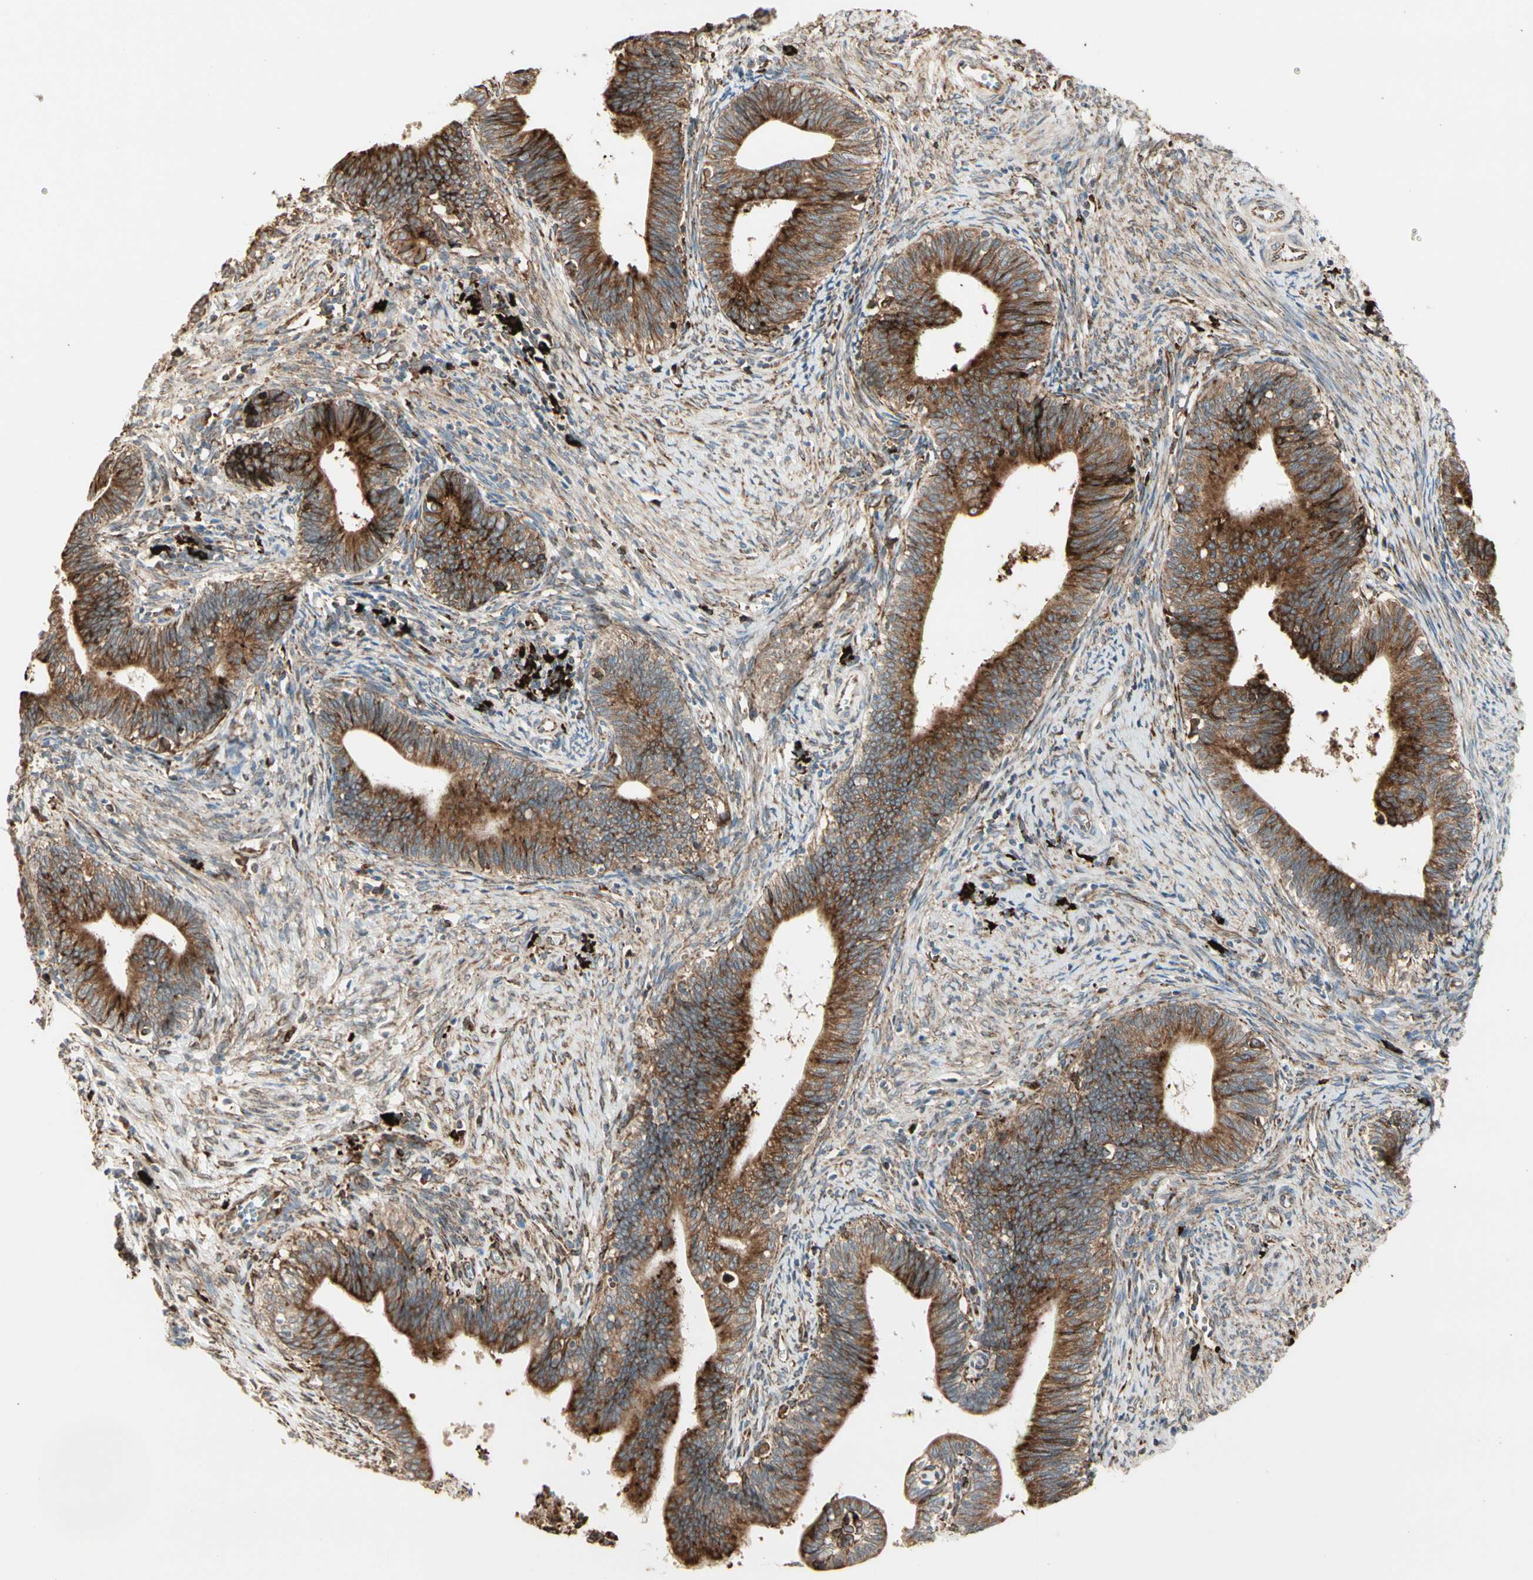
{"staining": {"intensity": "strong", "quantity": ">75%", "location": "cytoplasmic/membranous"}, "tissue": "cervical cancer", "cell_type": "Tumor cells", "image_type": "cancer", "snomed": [{"axis": "morphology", "description": "Adenocarcinoma, NOS"}, {"axis": "topography", "description": "Cervix"}], "caption": "Cervical cancer was stained to show a protein in brown. There is high levels of strong cytoplasmic/membranous staining in approximately >75% of tumor cells. (Brightfield microscopy of DAB IHC at high magnification).", "gene": "HSP90B1", "patient": {"sex": "female", "age": 44}}